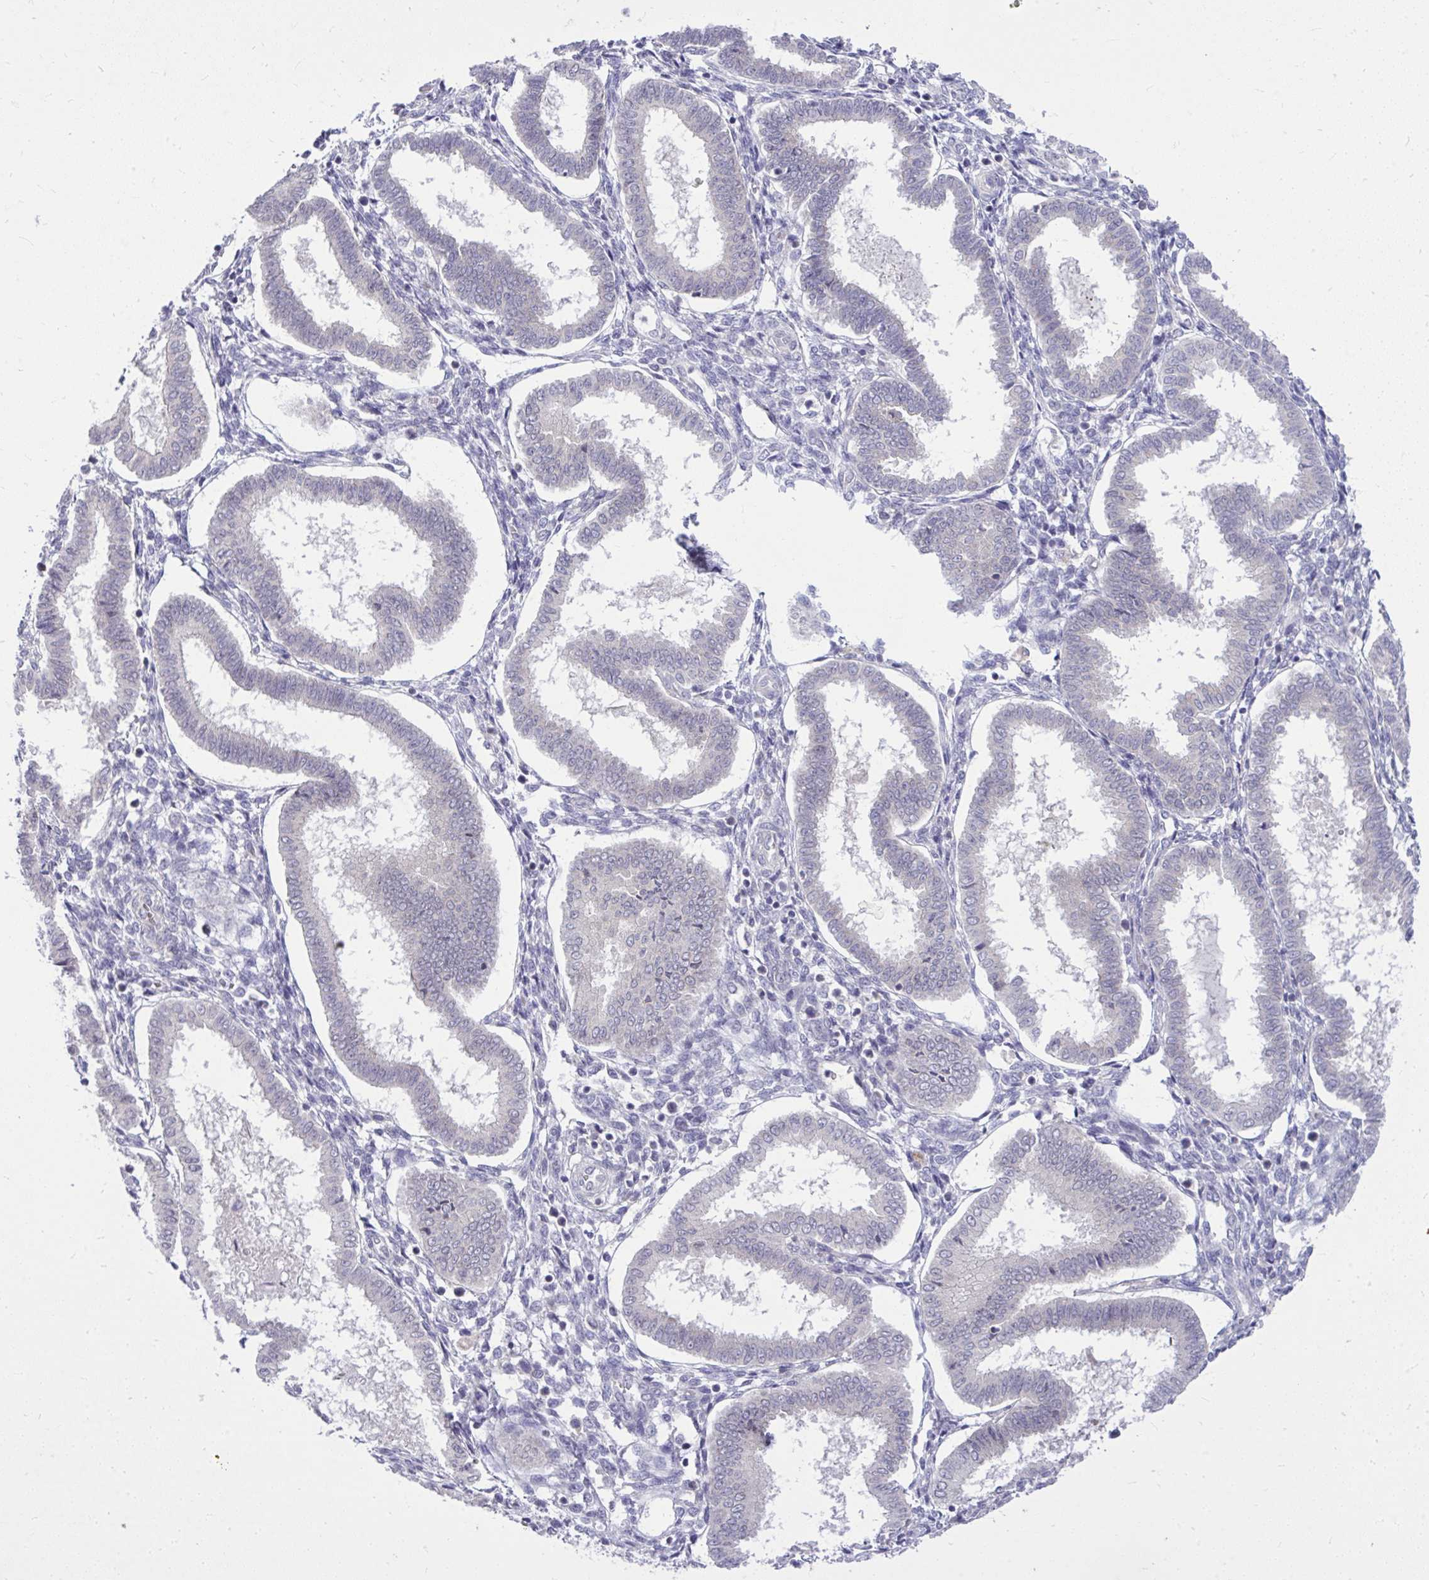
{"staining": {"intensity": "negative", "quantity": "none", "location": "none"}, "tissue": "endometrium", "cell_type": "Cells in endometrial stroma", "image_type": "normal", "snomed": [{"axis": "morphology", "description": "Normal tissue, NOS"}, {"axis": "topography", "description": "Endometrium"}], "caption": "The immunohistochemistry image has no significant staining in cells in endometrial stroma of endometrium.", "gene": "DPY19L1", "patient": {"sex": "female", "age": 24}}